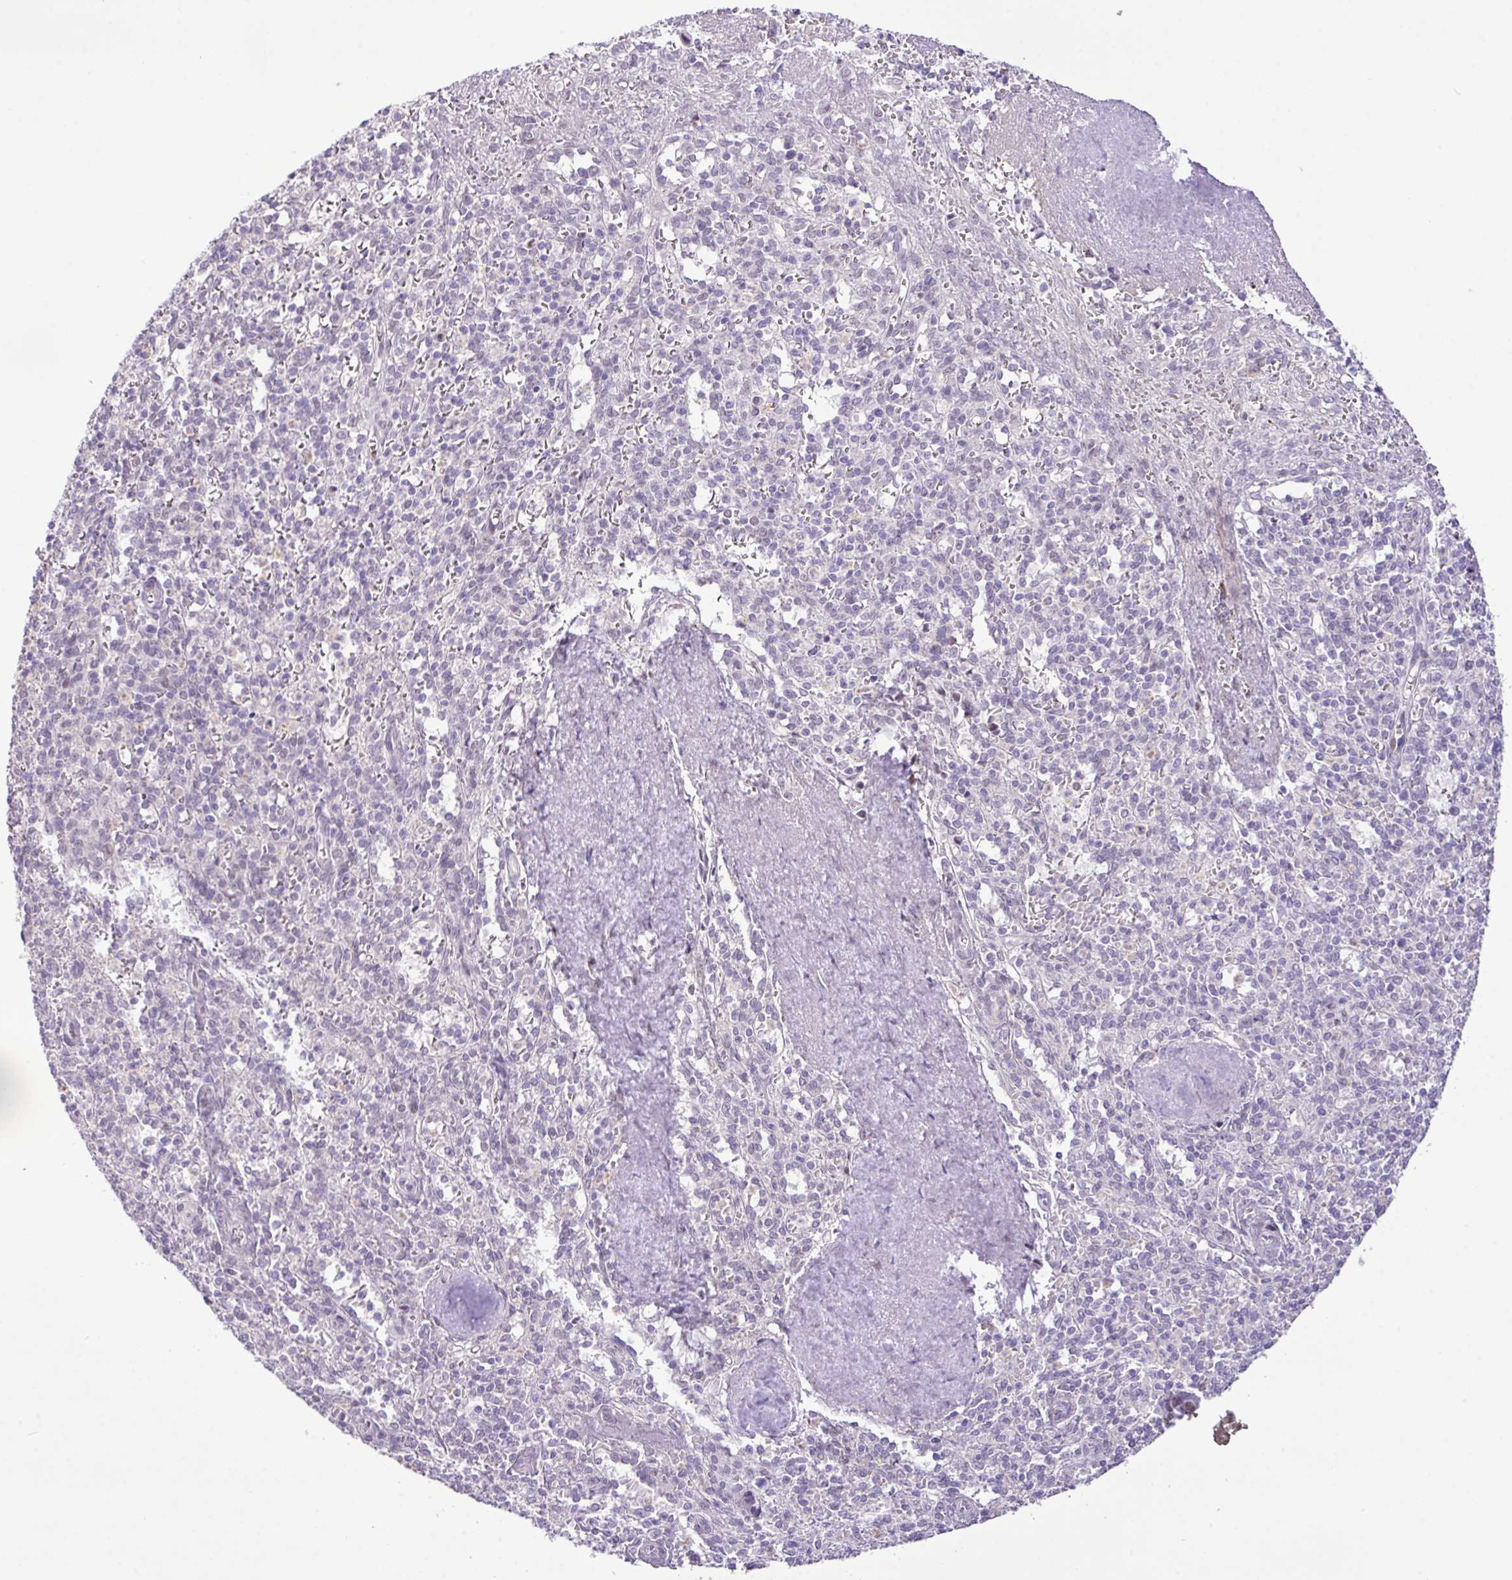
{"staining": {"intensity": "negative", "quantity": "none", "location": "none"}, "tissue": "spleen", "cell_type": "Cells in red pulp", "image_type": "normal", "snomed": [{"axis": "morphology", "description": "Normal tissue, NOS"}, {"axis": "topography", "description": "Spleen"}], "caption": "IHC of benign spleen demonstrates no positivity in cells in red pulp.", "gene": "YLPM1", "patient": {"sex": "female", "age": 70}}